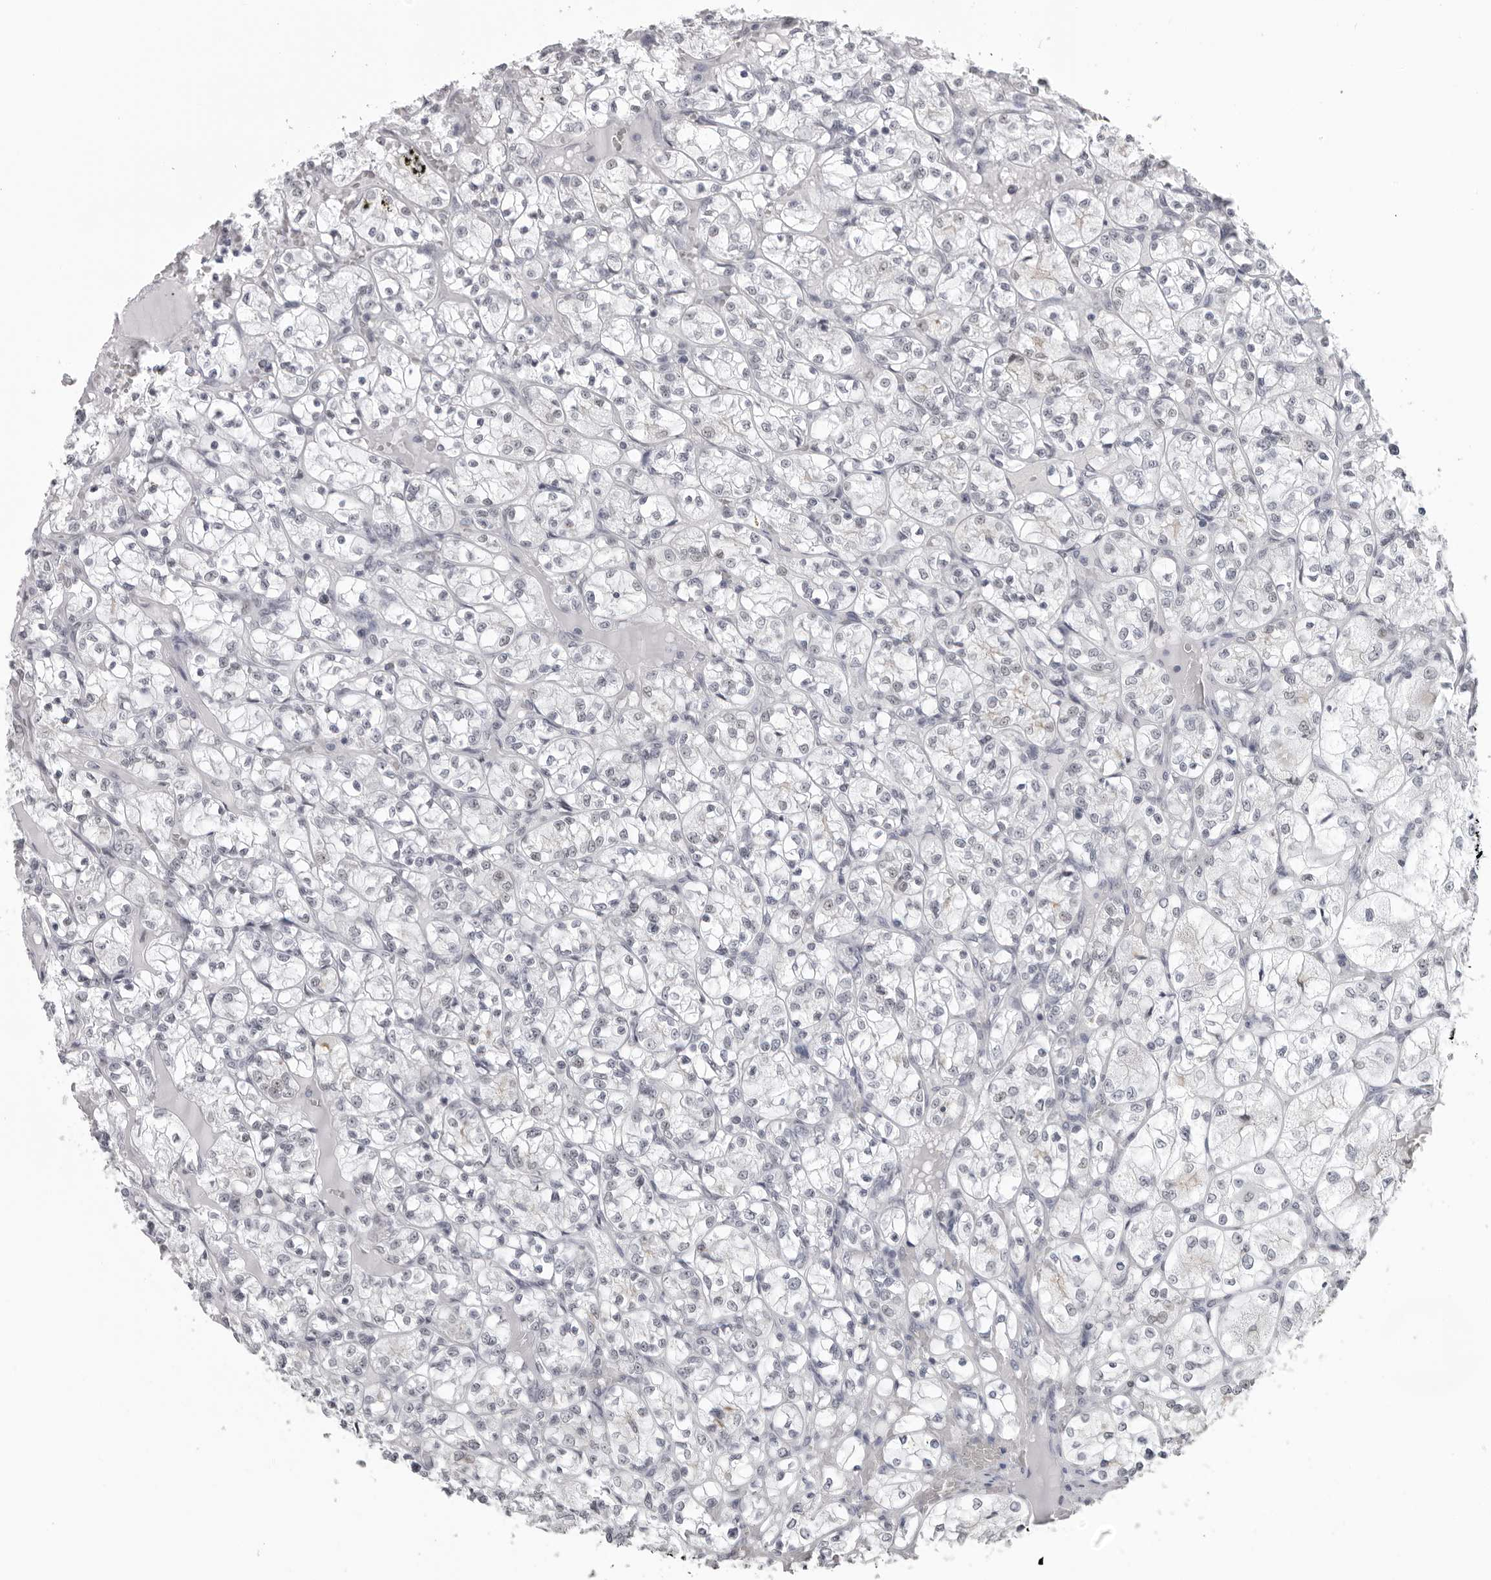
{"staining": {"intensity": "negative", "quantity": "none", "location": "none"}, "tissue": "renal cancer", "cell_type": "Tumor cells", "image_type": "cancer", "snomed": [{"axis": "morphology", "description": "Adenocarcinoma, NOS"}, {"axis": "topography", "description": "Kidney"}], "caption": "Immunohistochemical staining of human renal adenocarcinoma shows no significant staining in tumor cells.", "gene": "ESPN", "patient": {"sex": "female", "age": 69}}